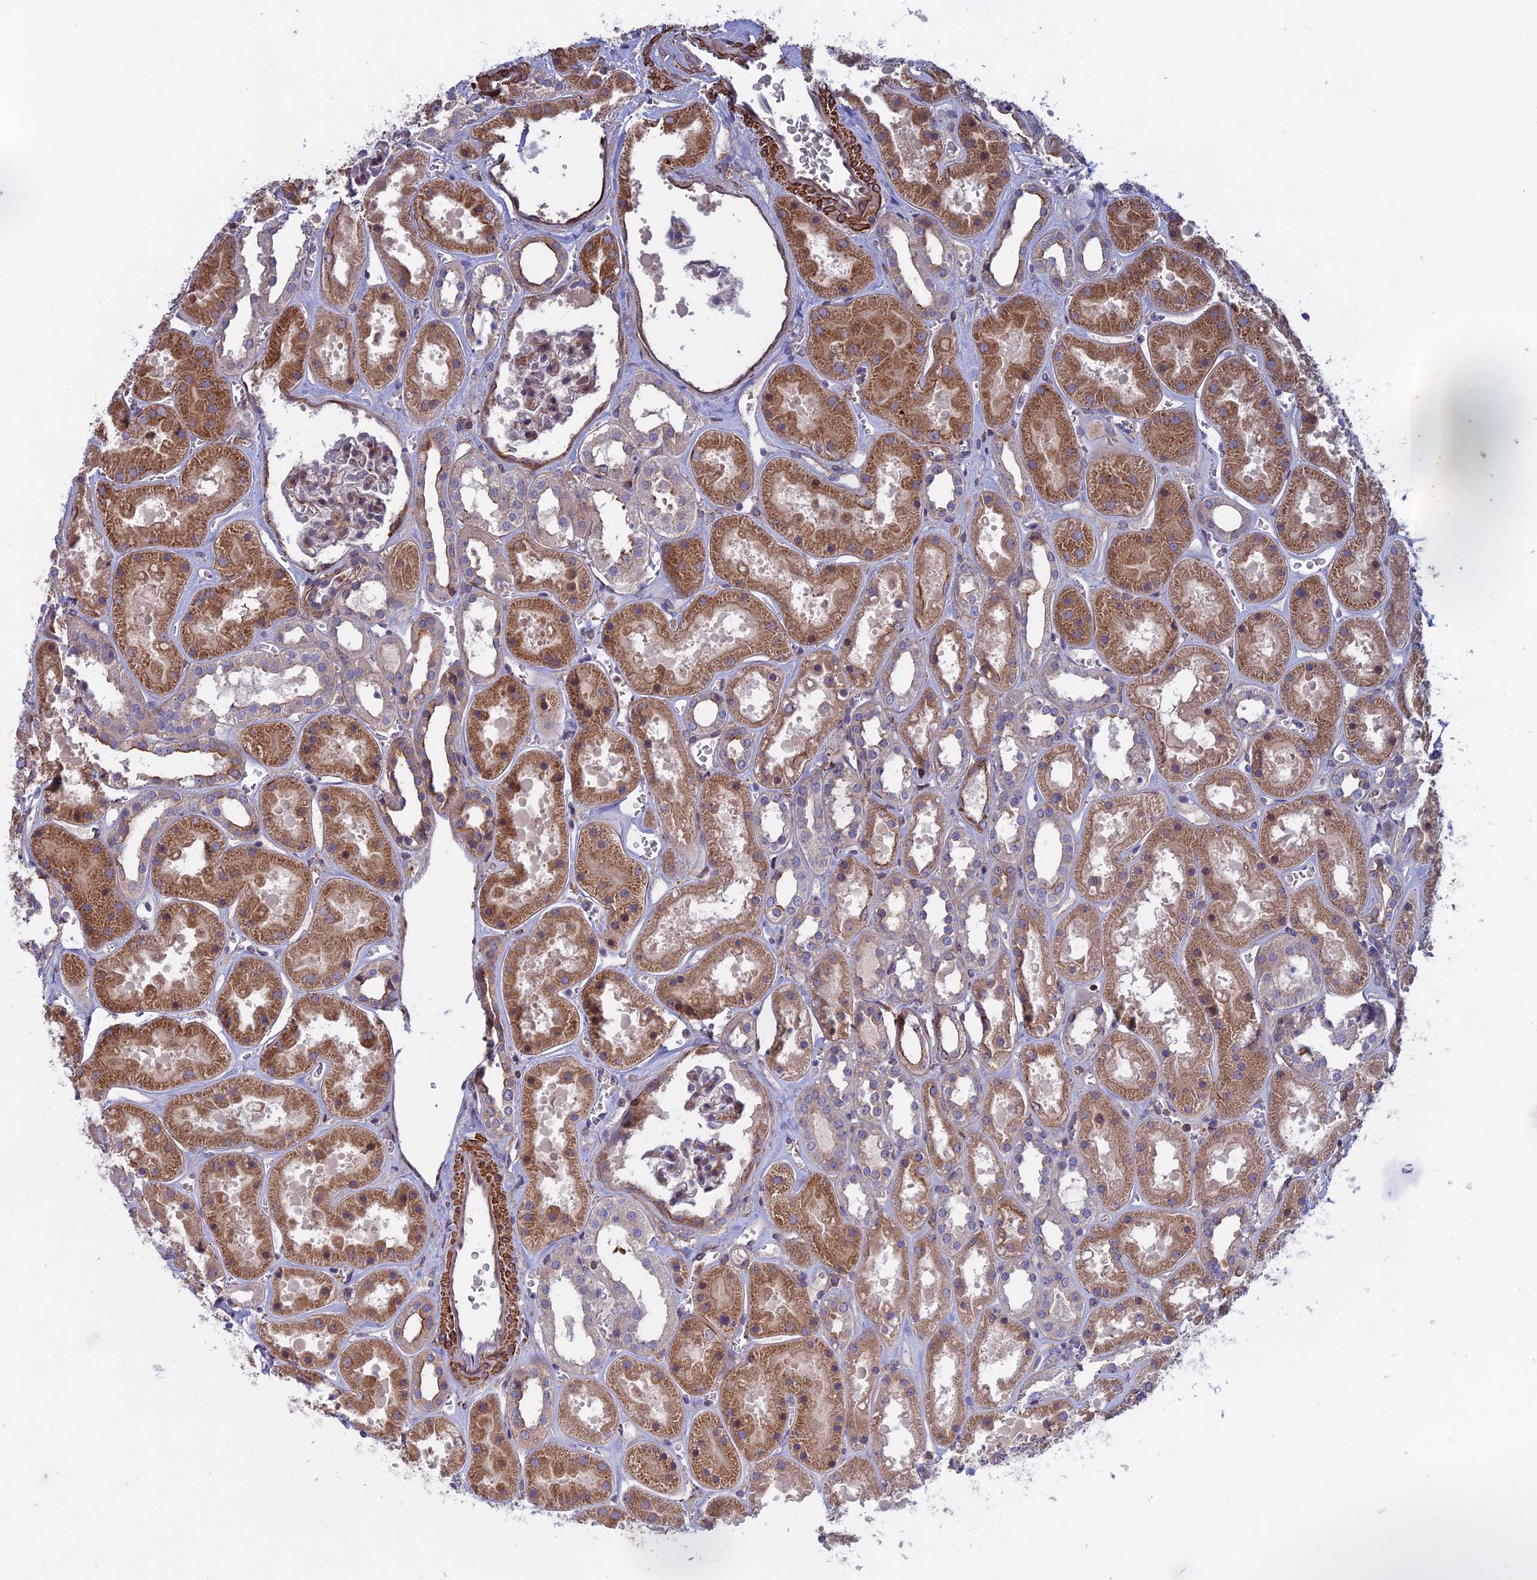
{"staining": {"intensity": "weak", "quantity": "25%-75%", "location": "cytoplasmic/membranous"}, "tissue": "kidney", "cell_type": "Cells in glomeruli", "image_type": "normal", "snomed": [{"axis": "morphology", "description": "Normal tissue, NOS"}, {"axis": "topography", "description": "Kidney"}], "caption": "A high-resolution histopathology image shows IHC staining of normal kidney, which exhibits weak cytoplasmic/membranous positivity in approximately 25%-75% of cells in glomeruli.", "gene": "LYPD5", "patient": {"sex": "female", "age": 41}}